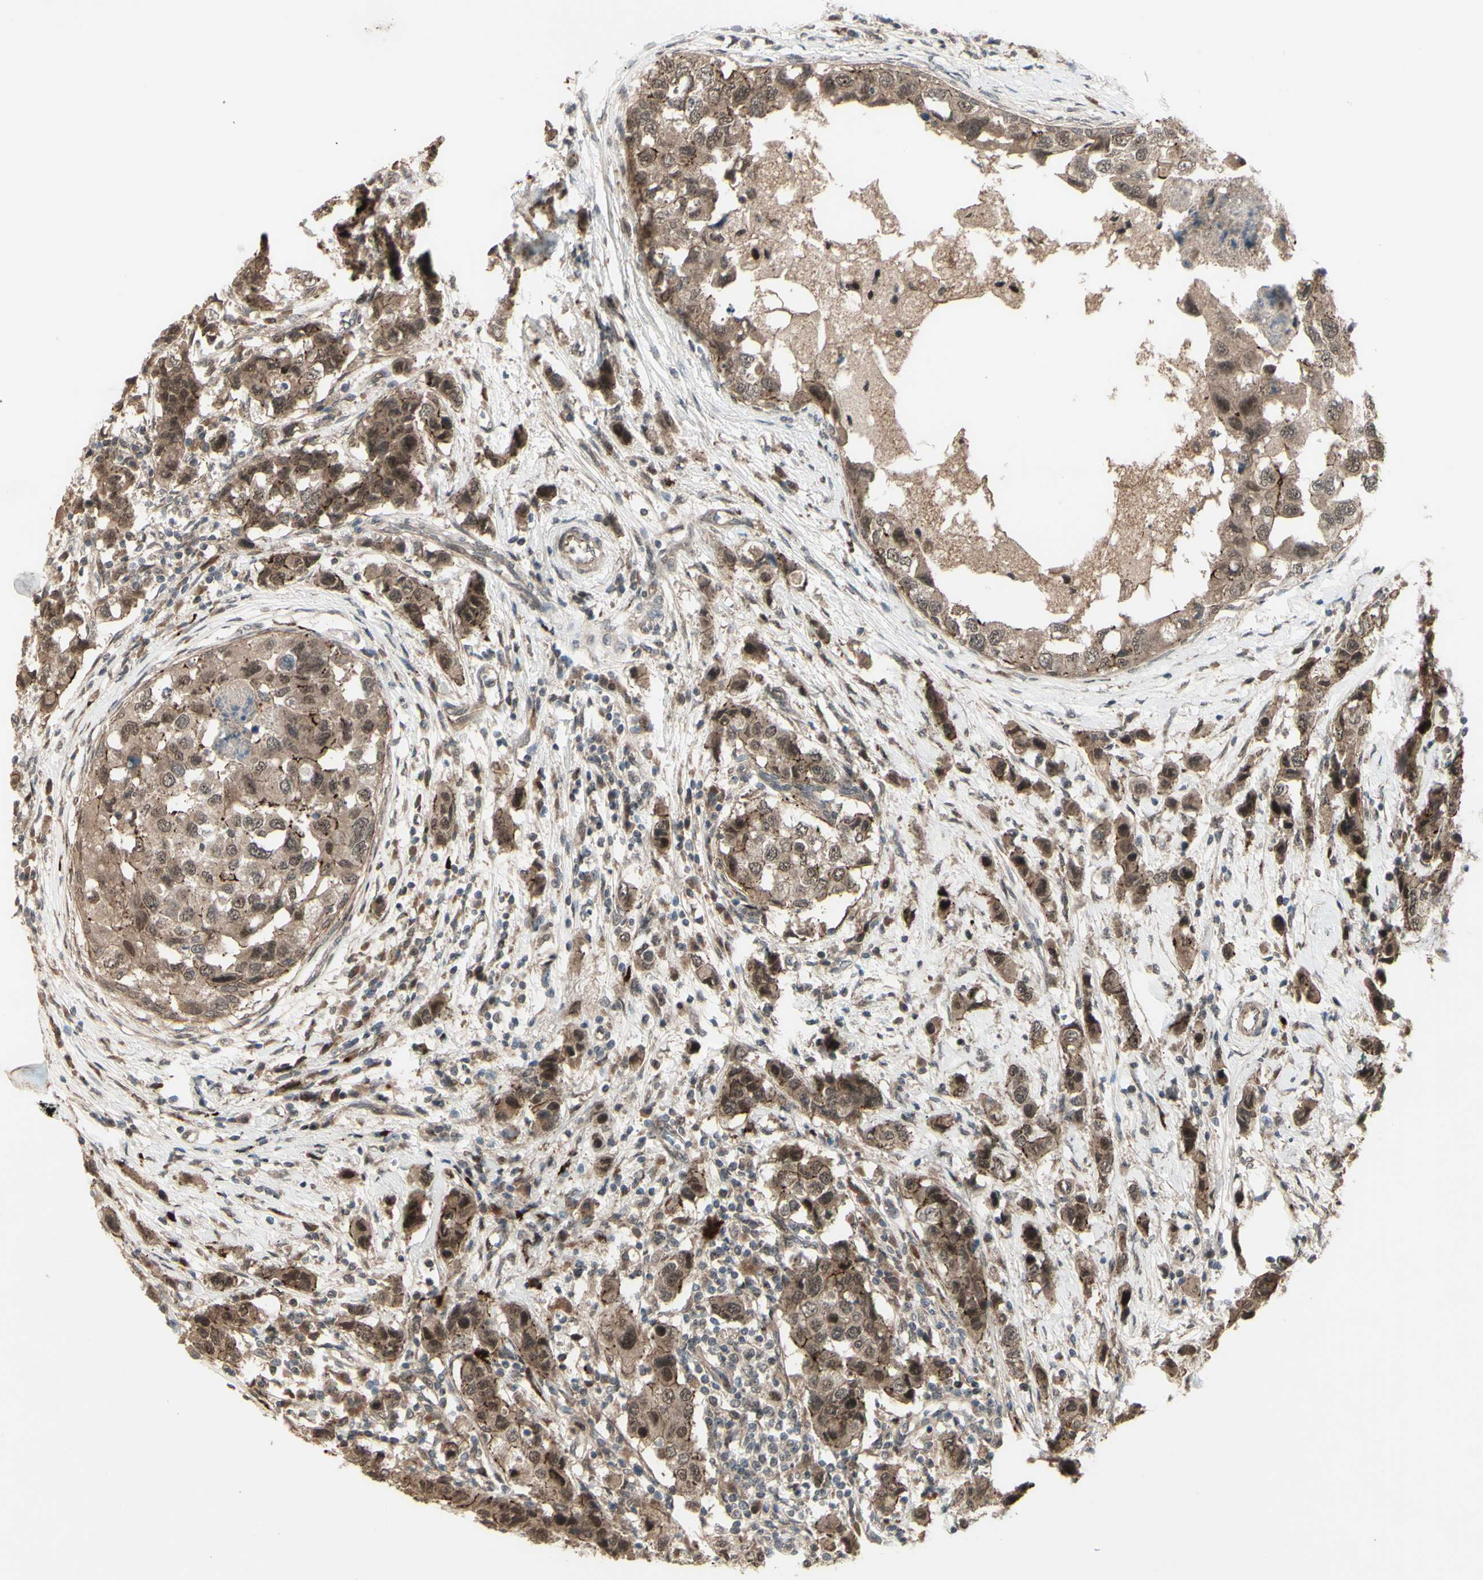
{"staining": {"intensity": "moderate", "quantity": ">75%", "location": "cytoplasmic/membranous,nuclear"}, "tissue": "breast cancer", "cell_type": "Tumor cells", "image_type": "cancer", "snomed": [{"axis": "morphology", "description": "Normal tissue, NOS"}, {"axis": "morphology", "description": "Duct carcinoma"}, {"axis": "topography", "description": "Breast"}], "caption": "Immunohistochemistry micrograph of neoplastic tissue: human breast cancer stained using IHC exhibits medium levels of moderate protein expression localized specifically in the cytoplasmic/membranous and nuclear of tumor cells, appearing as a cytoplasmic/membranous and nuclear brown color.", "gene": "MLF2", "patient": {"sex": "female", "age": 50}}